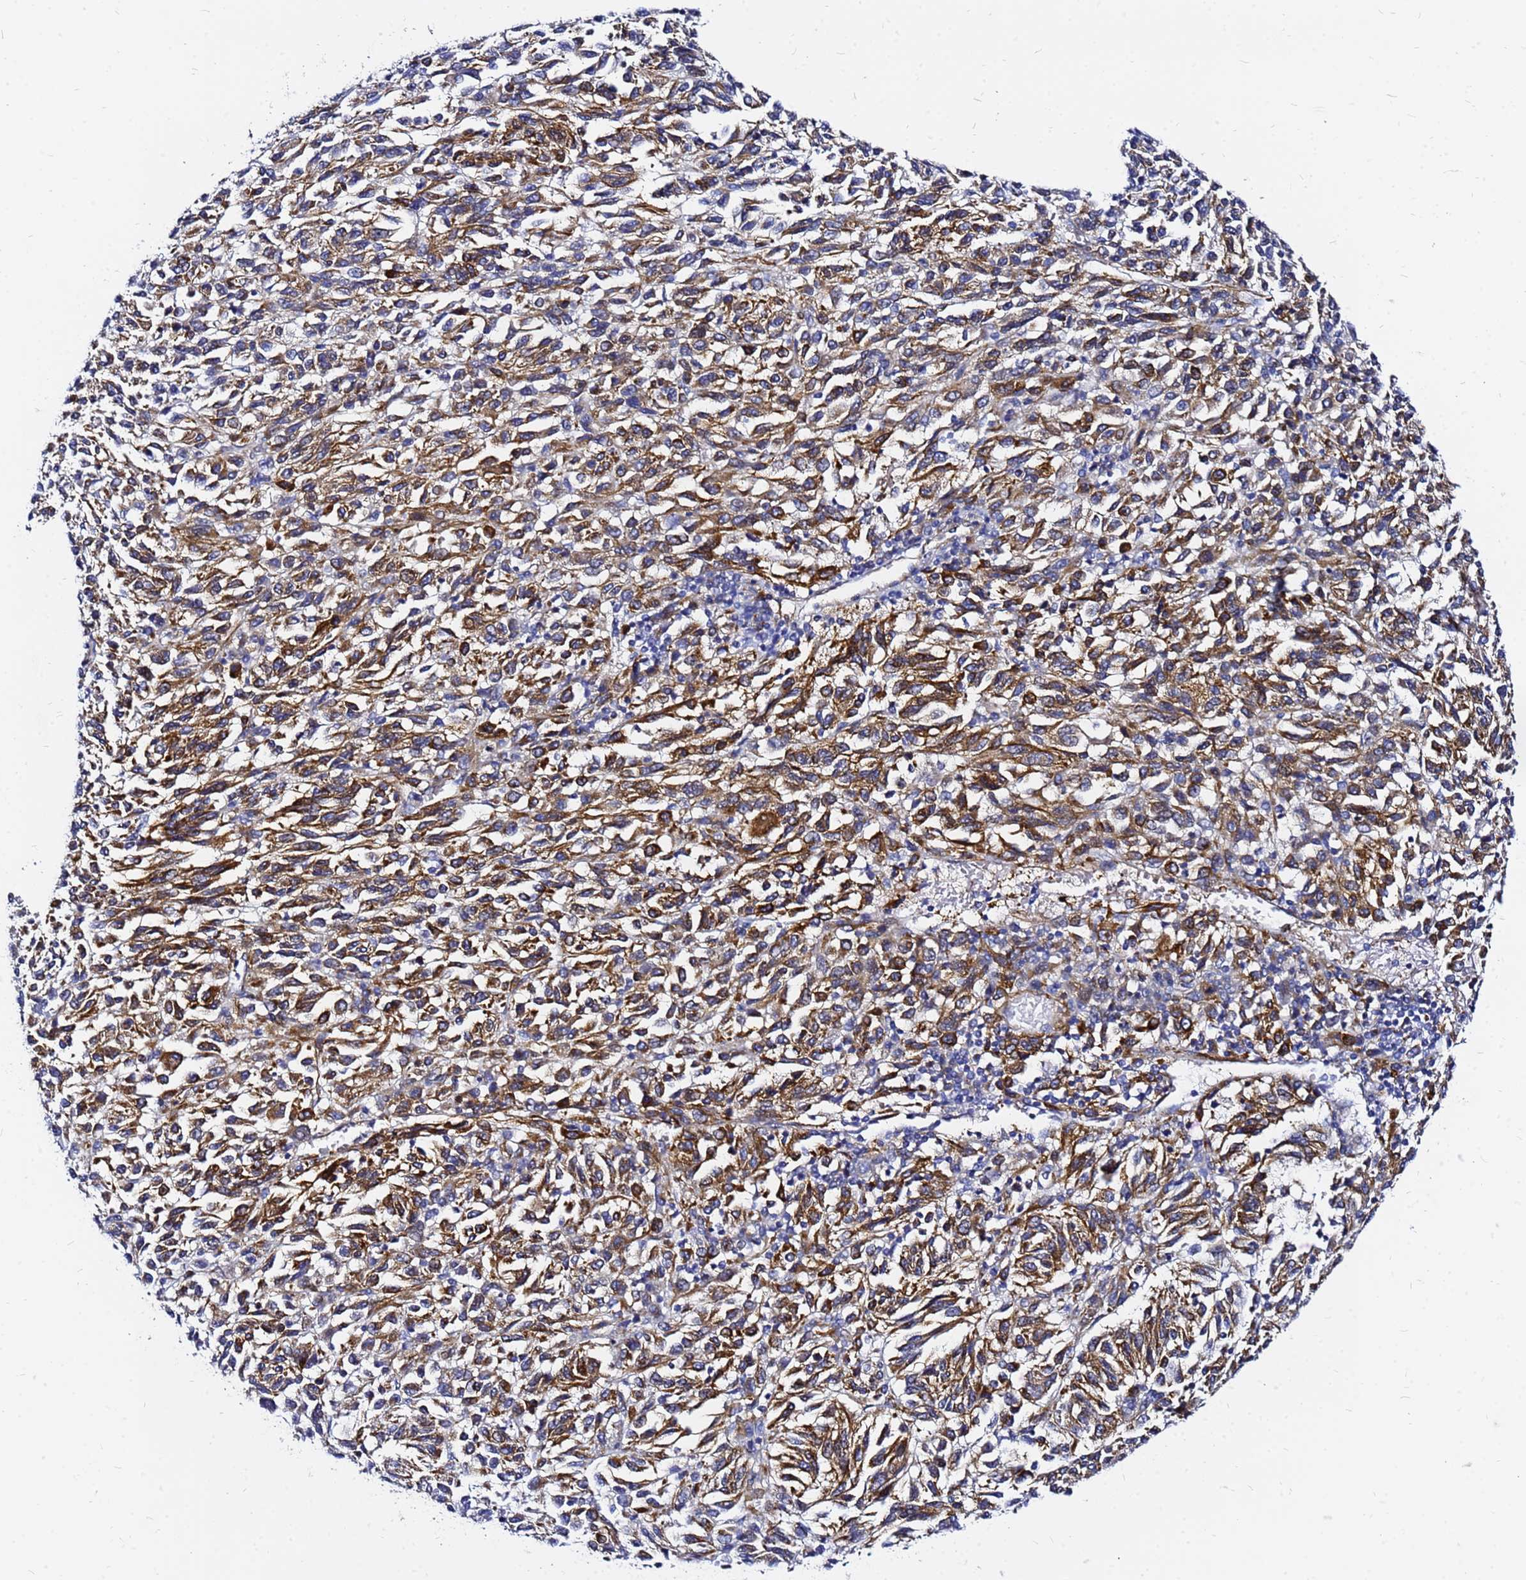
{"staining": {"intensity": "moderate", "quantity": "25%-75%", "location": "cytoplasmic/membranous"}, "tissue": "melanoma", "cell_type": "Tumor cells", "image_type": "cancer", "snomed": [{"axis": "morphology", "description": "Malignant melanoma, Metastatic site"}, {"axis": "topography", "description": "Lung"}], "caption": "Protein staining by IHC shows moderate cytoplasmic/membranous staining in about 25%-75% of tumor cells in melanoma. Ihc stains the protein of interest in brown and the nuclei are stained blue.", "gene": "TUBA8", "patient": {"sex": "male", "age": 64}}